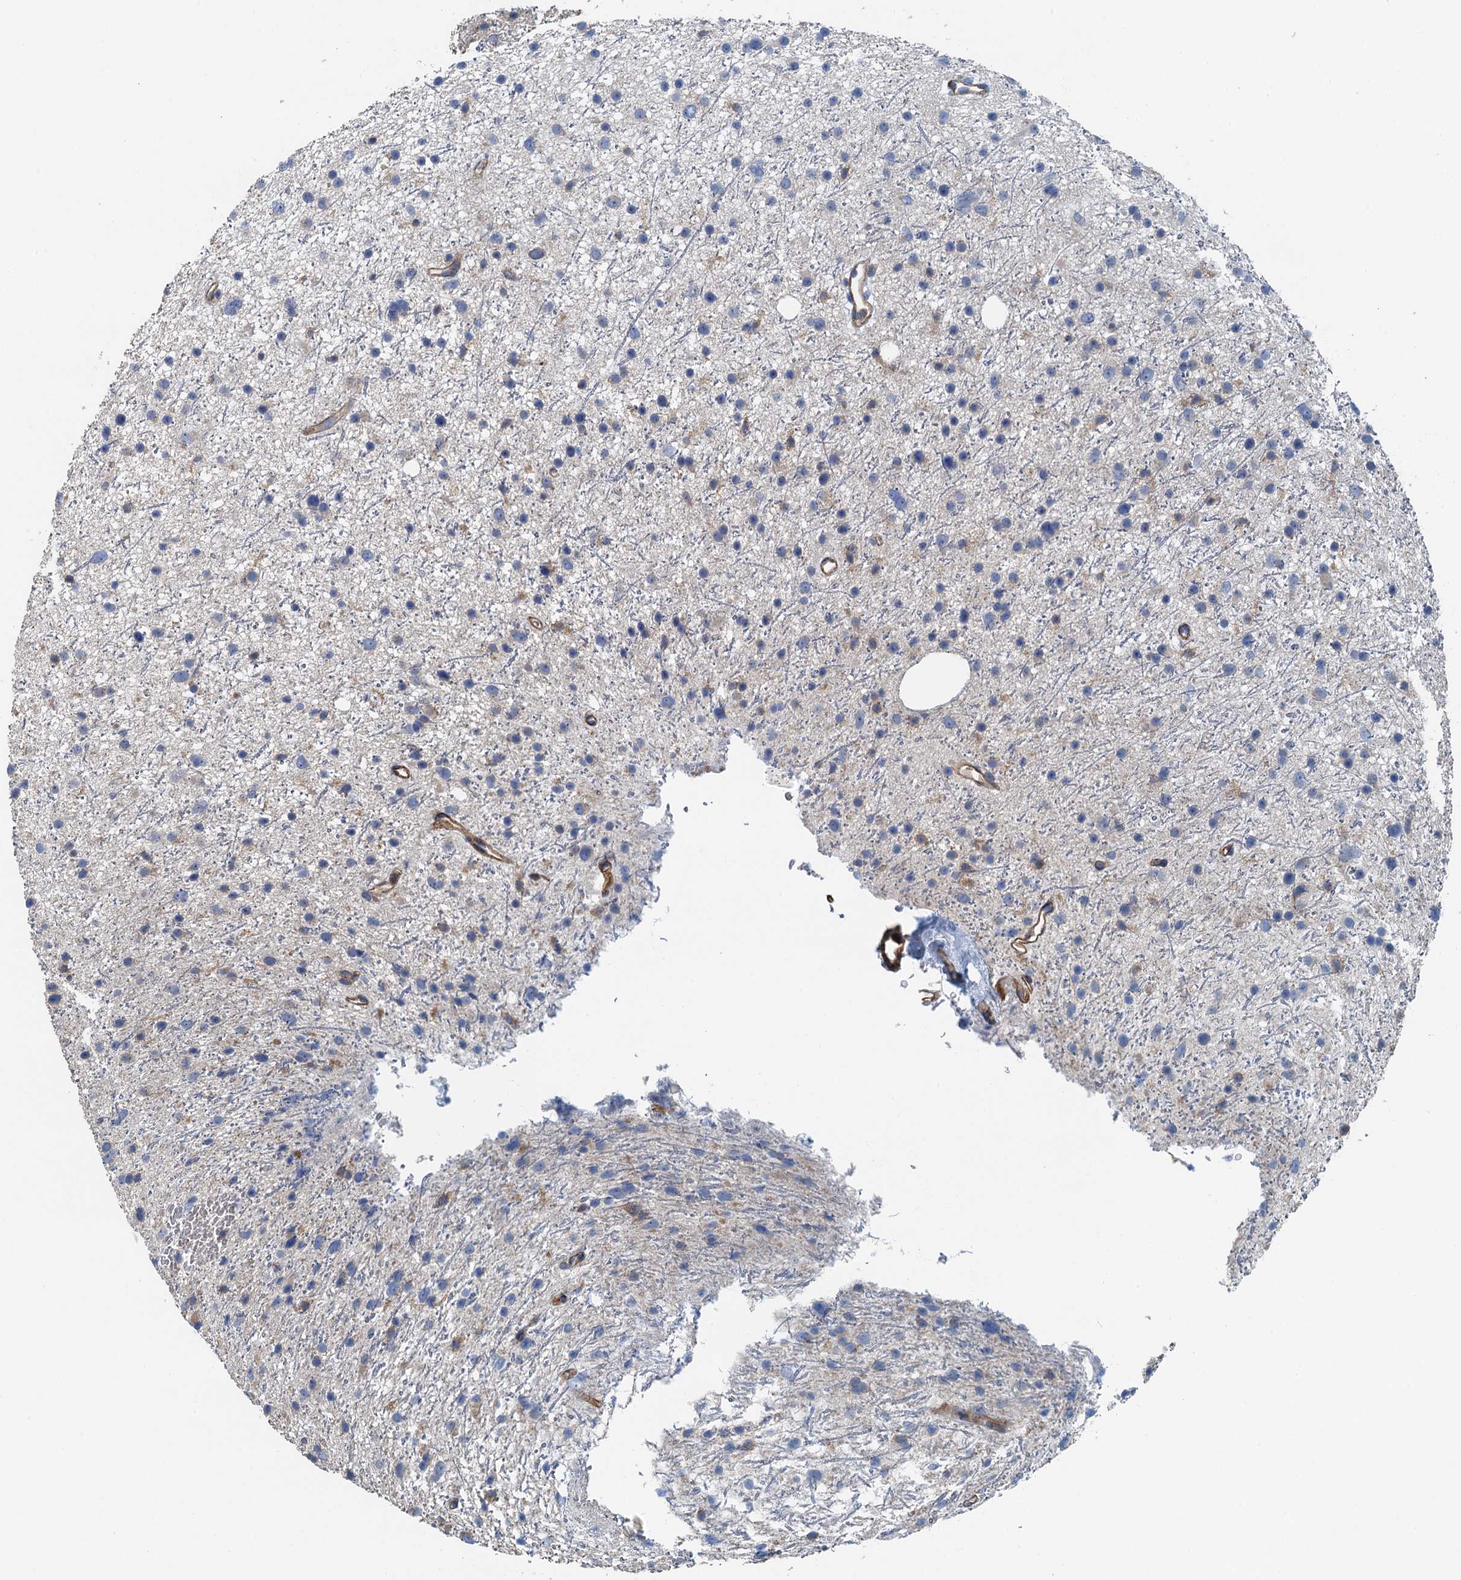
{"staining": {"intensity": "negative", "quantity": "none", "location": "none"}, "tissue": "glioma", "cell_type": "Tumor cells", "image_type": "cancer", "snomed": [{"axis": "morphology", "description": "Glioma, malignant, Low grade"}, {"axis": "topography", "description": "Cerebral cortex"}], "caption": "Protein analysis of malignant low-grade glioma demonstrates no significant positivity in tumor cells.", "gene": "PPP1R14D", "patient": {"sex": "female", "age": 39}}